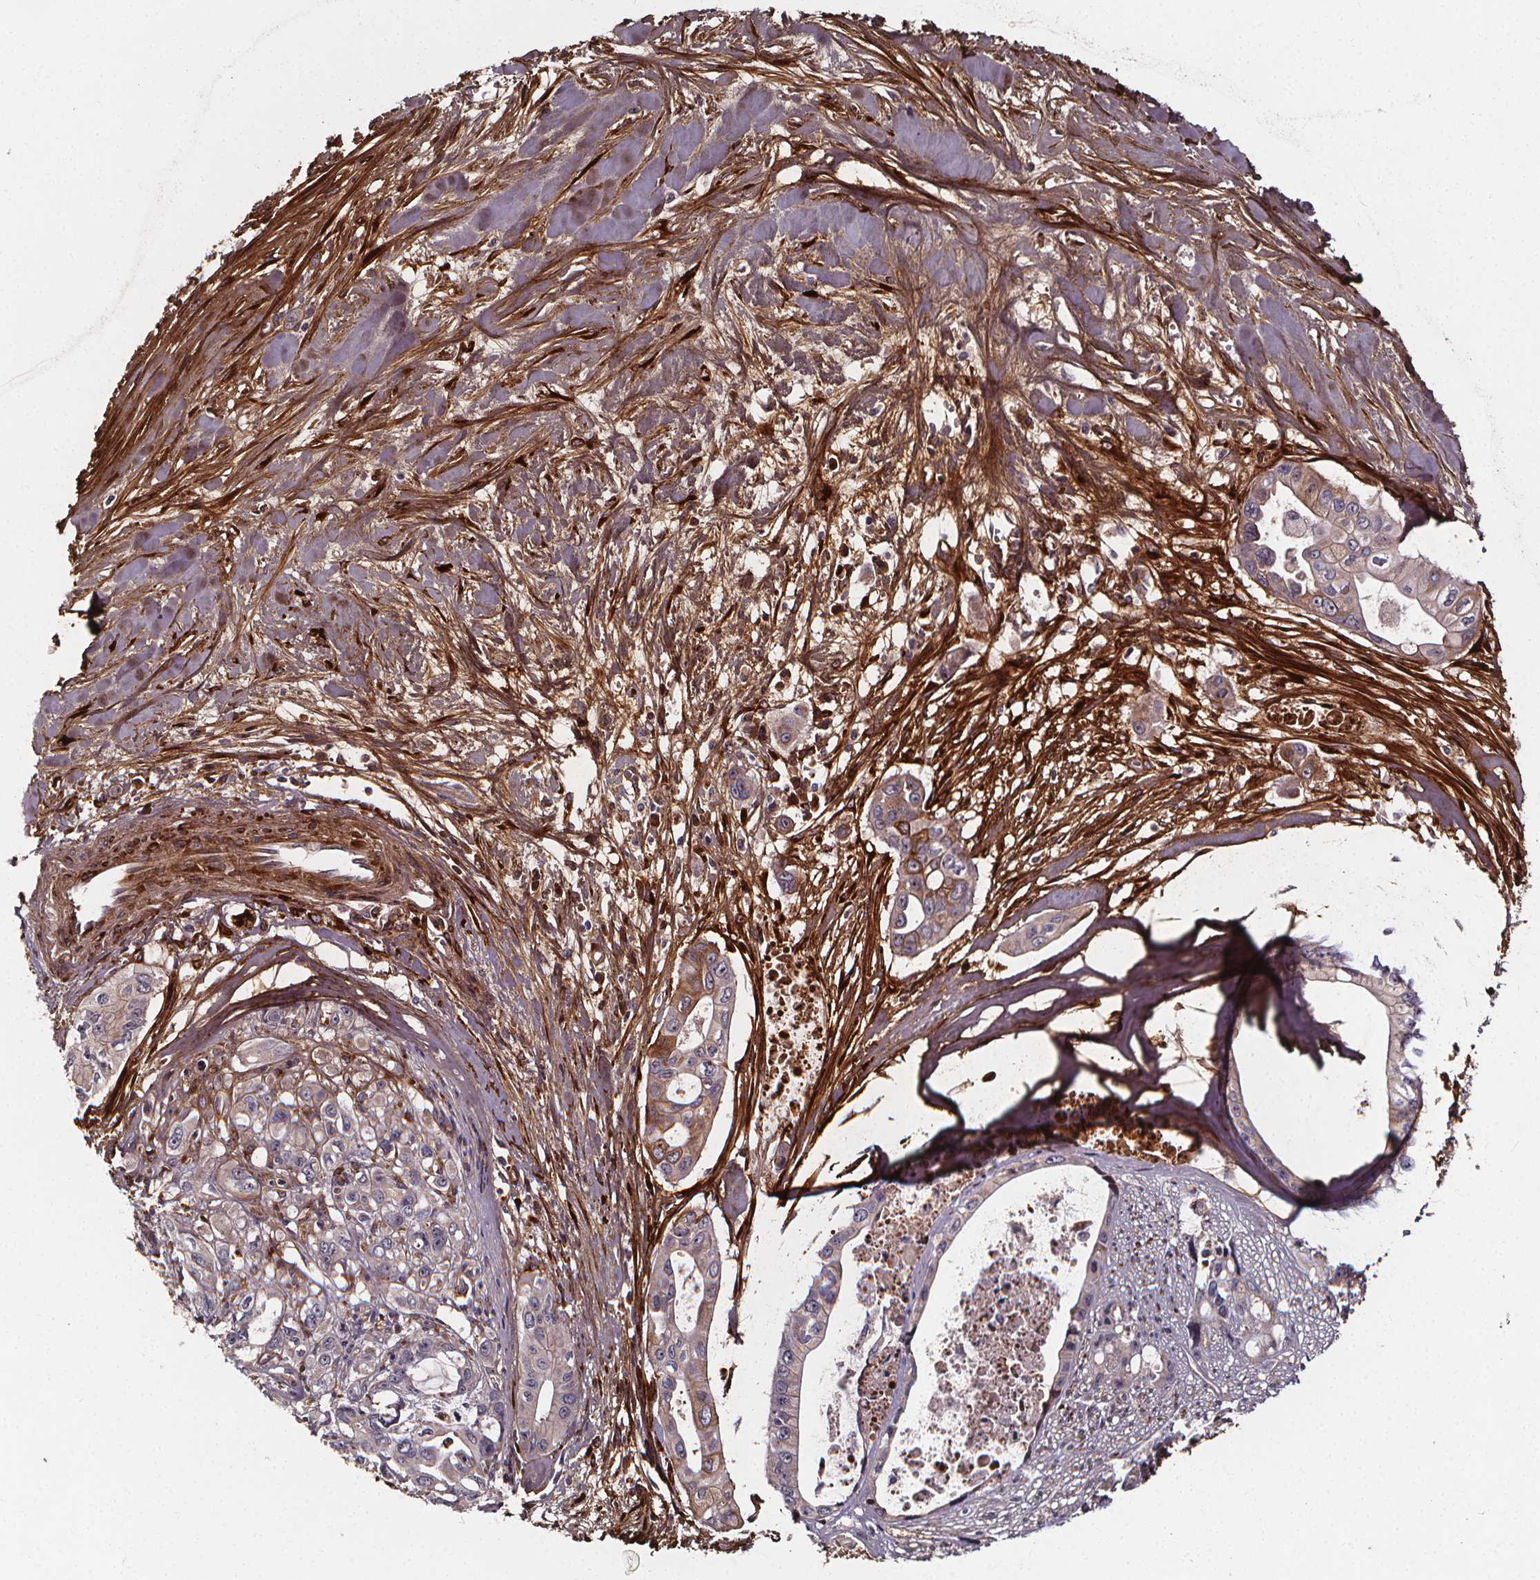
{"staining": {"intensity": "moderate", "quantity": "<25%", "location": "cytoplasmic/membranous"}, "tissue": "pancreatic cancer", "cell_type": "Tumor cells", "image_type": "cancer", "snomed": [{"axis": "morphology", "description": "Adenocarcinoma, NOS"}, {"axis": "topography", "description": "Pancreas"}], "caption": "Brown immunohistochemical staining in pancreatic cancer reveals moderate cytoplasmic/membranous staining in about <25% of tumor cells. (Brightfield microscopy of DAB IHC at high magnification).", "gene": "AEBP1", "patient": {"sex": "male", "age": 60}}